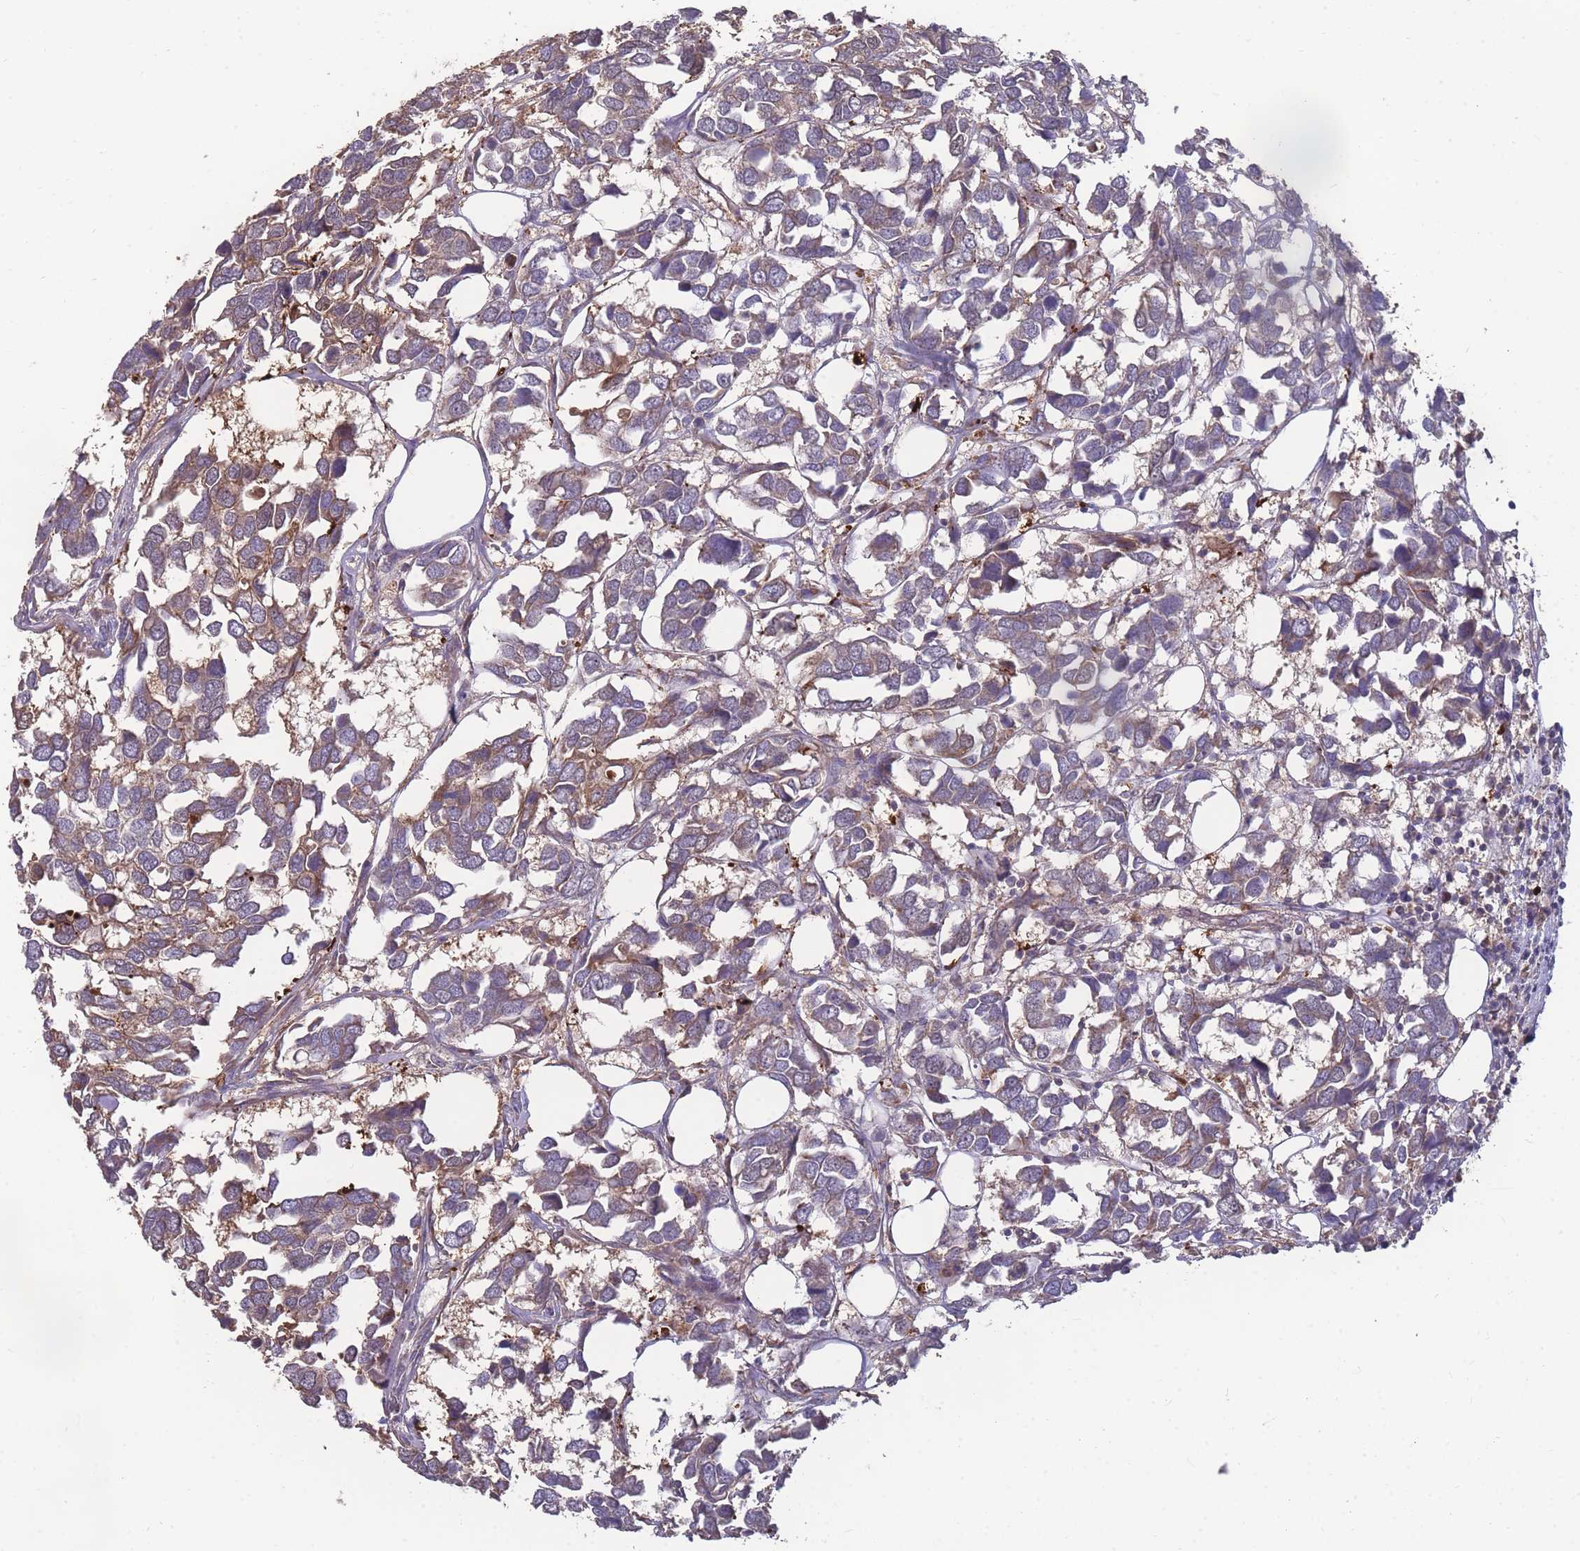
{"staining": {"intensity": "weak", "quantity": ">75%", "location": "cytoplasmic/membranous"}, "tissue": "breast cancer", "cell_type": "Tumor cells", "image_type": "cancer", "snomed": [{"axis": "morphology", "description": "Duct carcinoma"}, {"axis": "topography", "description": "Breast"}], "caption": "A brown stain labels weak cytoplasmic/membranous expression of a protein in breast cancer (invasive ductal carcinoma) tumor cells.", "gene": "SLC35B4", "patient": {"sex": "female", "age": 83}}